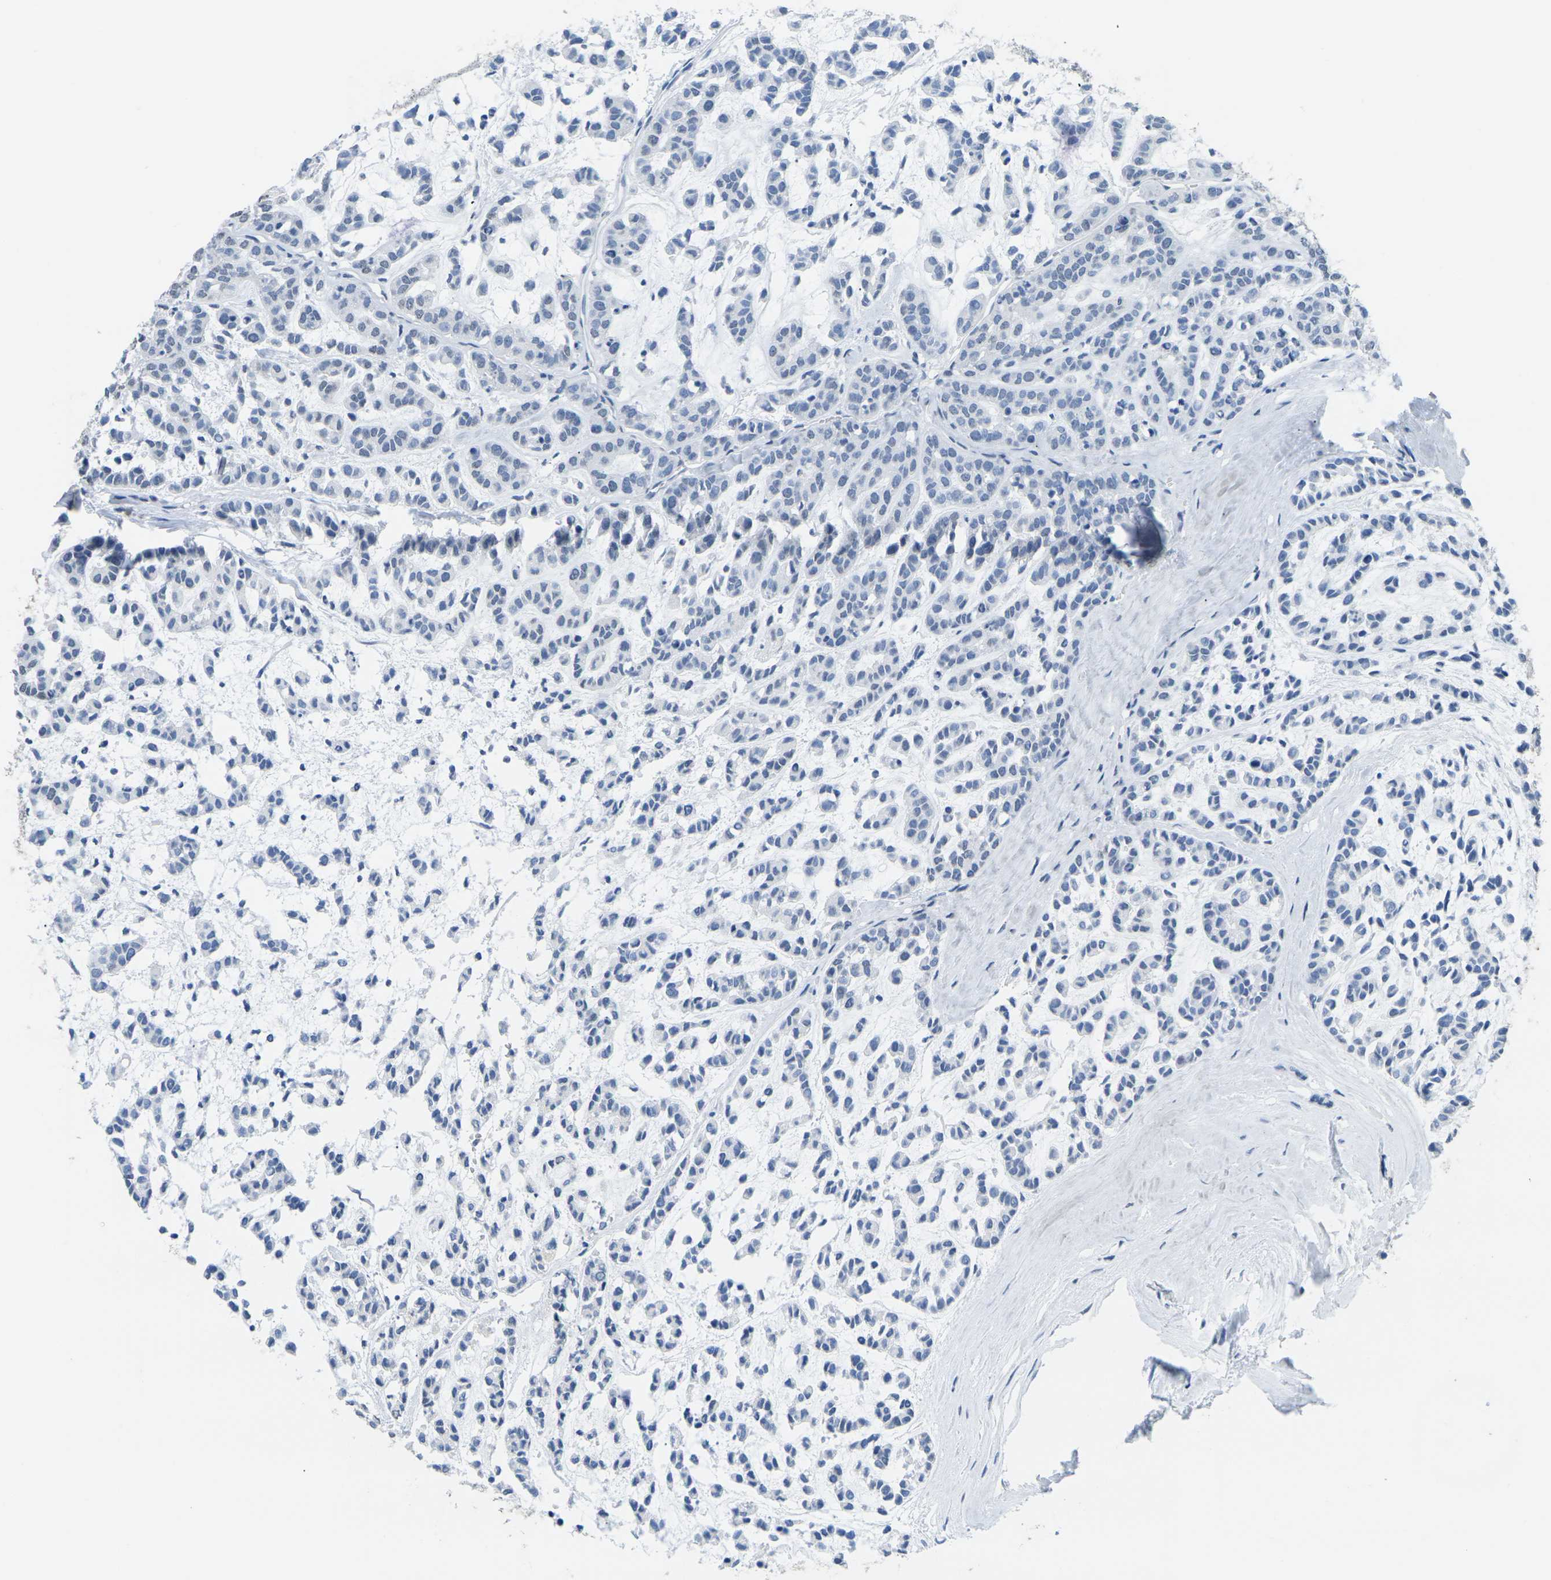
{"staining": {"intensity": "negative", "quantity": "none", "location": "none"}, "tissue": "head and neck cancer", "cell_type": "Tumor cells", "image_type": "cancer", "snomed": [{"axis": "morphology", "description": "Adenocarcinoma, NOS"}, {"axis": "morphology", "description": "Adenoma, NOS"}, {"axis": "topography", "description": "Head-Neck"}], "caption": "Tumor cells show no significant expression in head and neck cancer (adenoma). Nuclei are stained in blue.", "gene": "CTAG1A", "patient": {"sex": "female", "age": 55}}